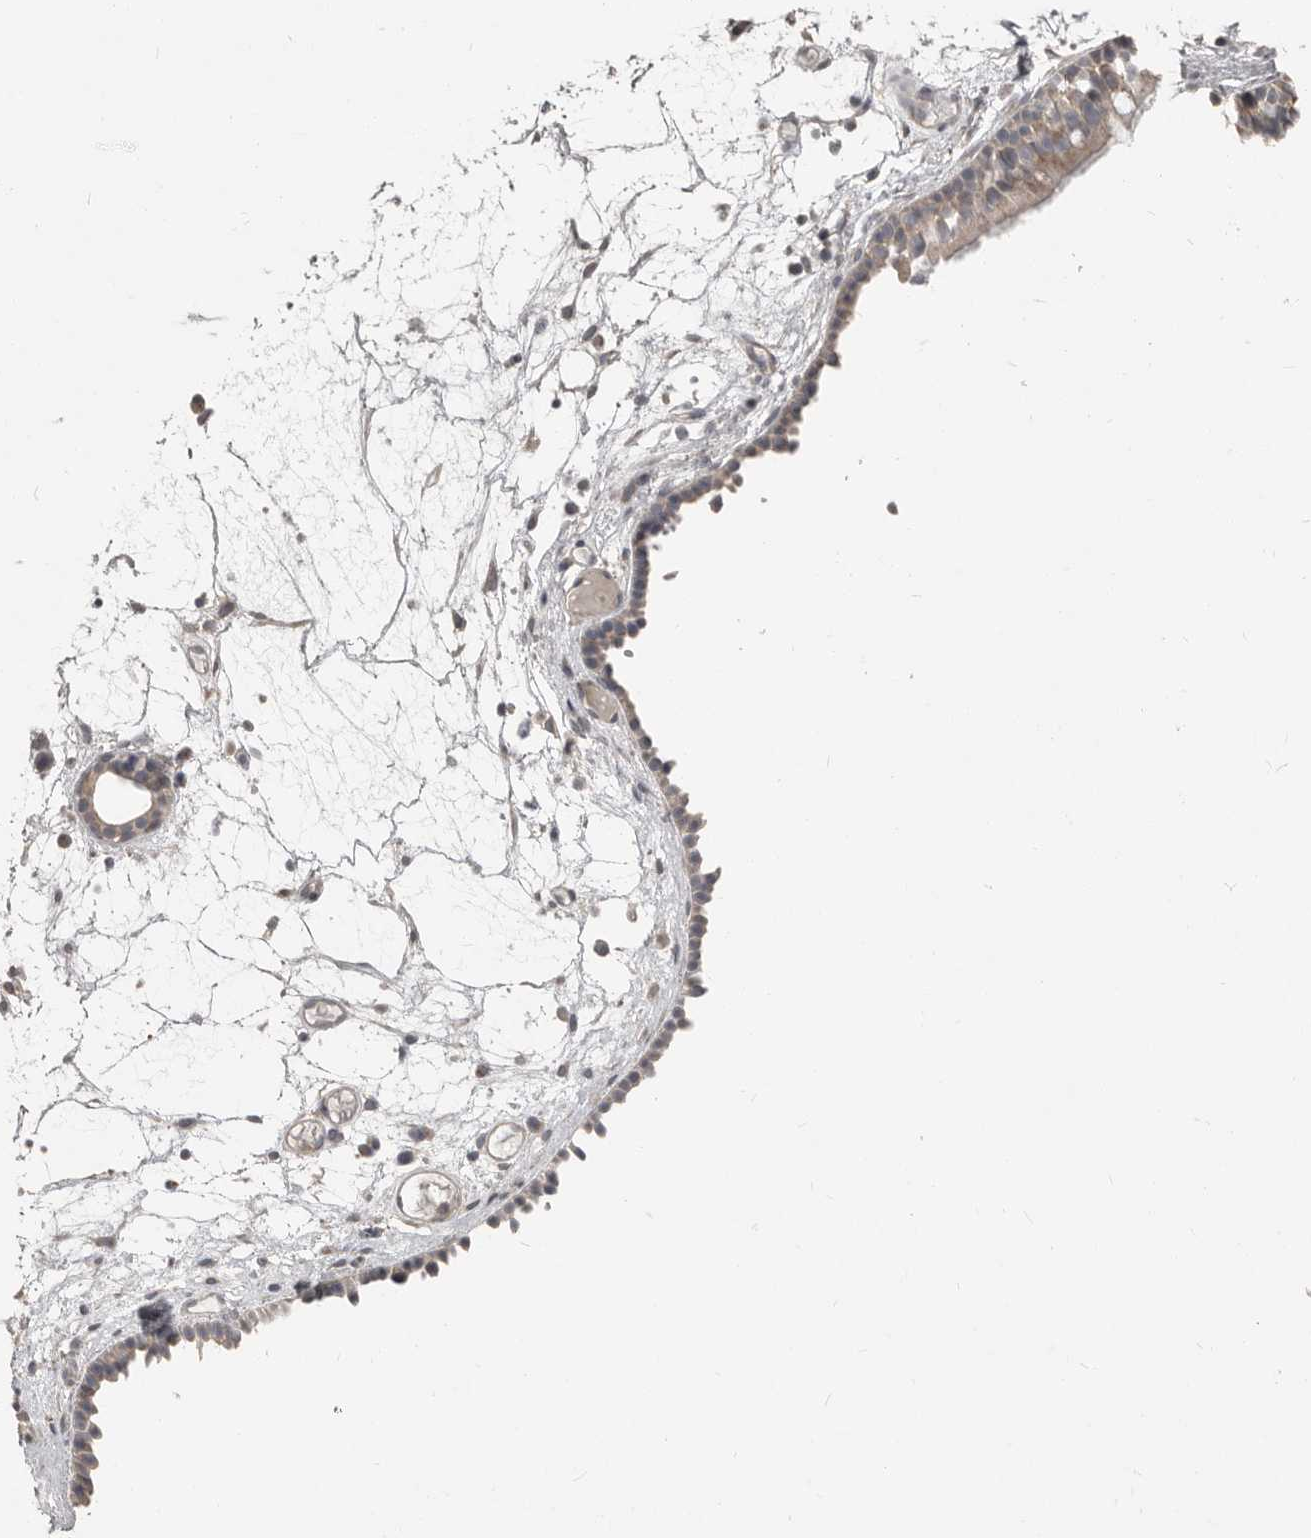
{"staining": {"intensity": "weak", "quantity": "25%-75%", "location": "cytoplasmic/membranous"}, "tissue": "nasopharynx", "cell_type": "Respiratory epithelial cells", "image_type": "normal", "snomed": [{"axis": "morphology", "description": "Normal tissue, NOS"}, {"axis": "morphology", "description": "Inflammation, NOS"}, {"axis": "morphology", "description": "Malignant melanoma, Metastatic site"}, {"axis": "topography", "description": "Nasopharynx"}], "caption": "Immunohistochemical staining of normal nasopharynx demonstrates low levels of weak cytoplasmic/membranous expression in about 25%-75% of respiratory epithelial cells.", "gene": "CA6", "patient": {"sex": "male", "age": 70}}